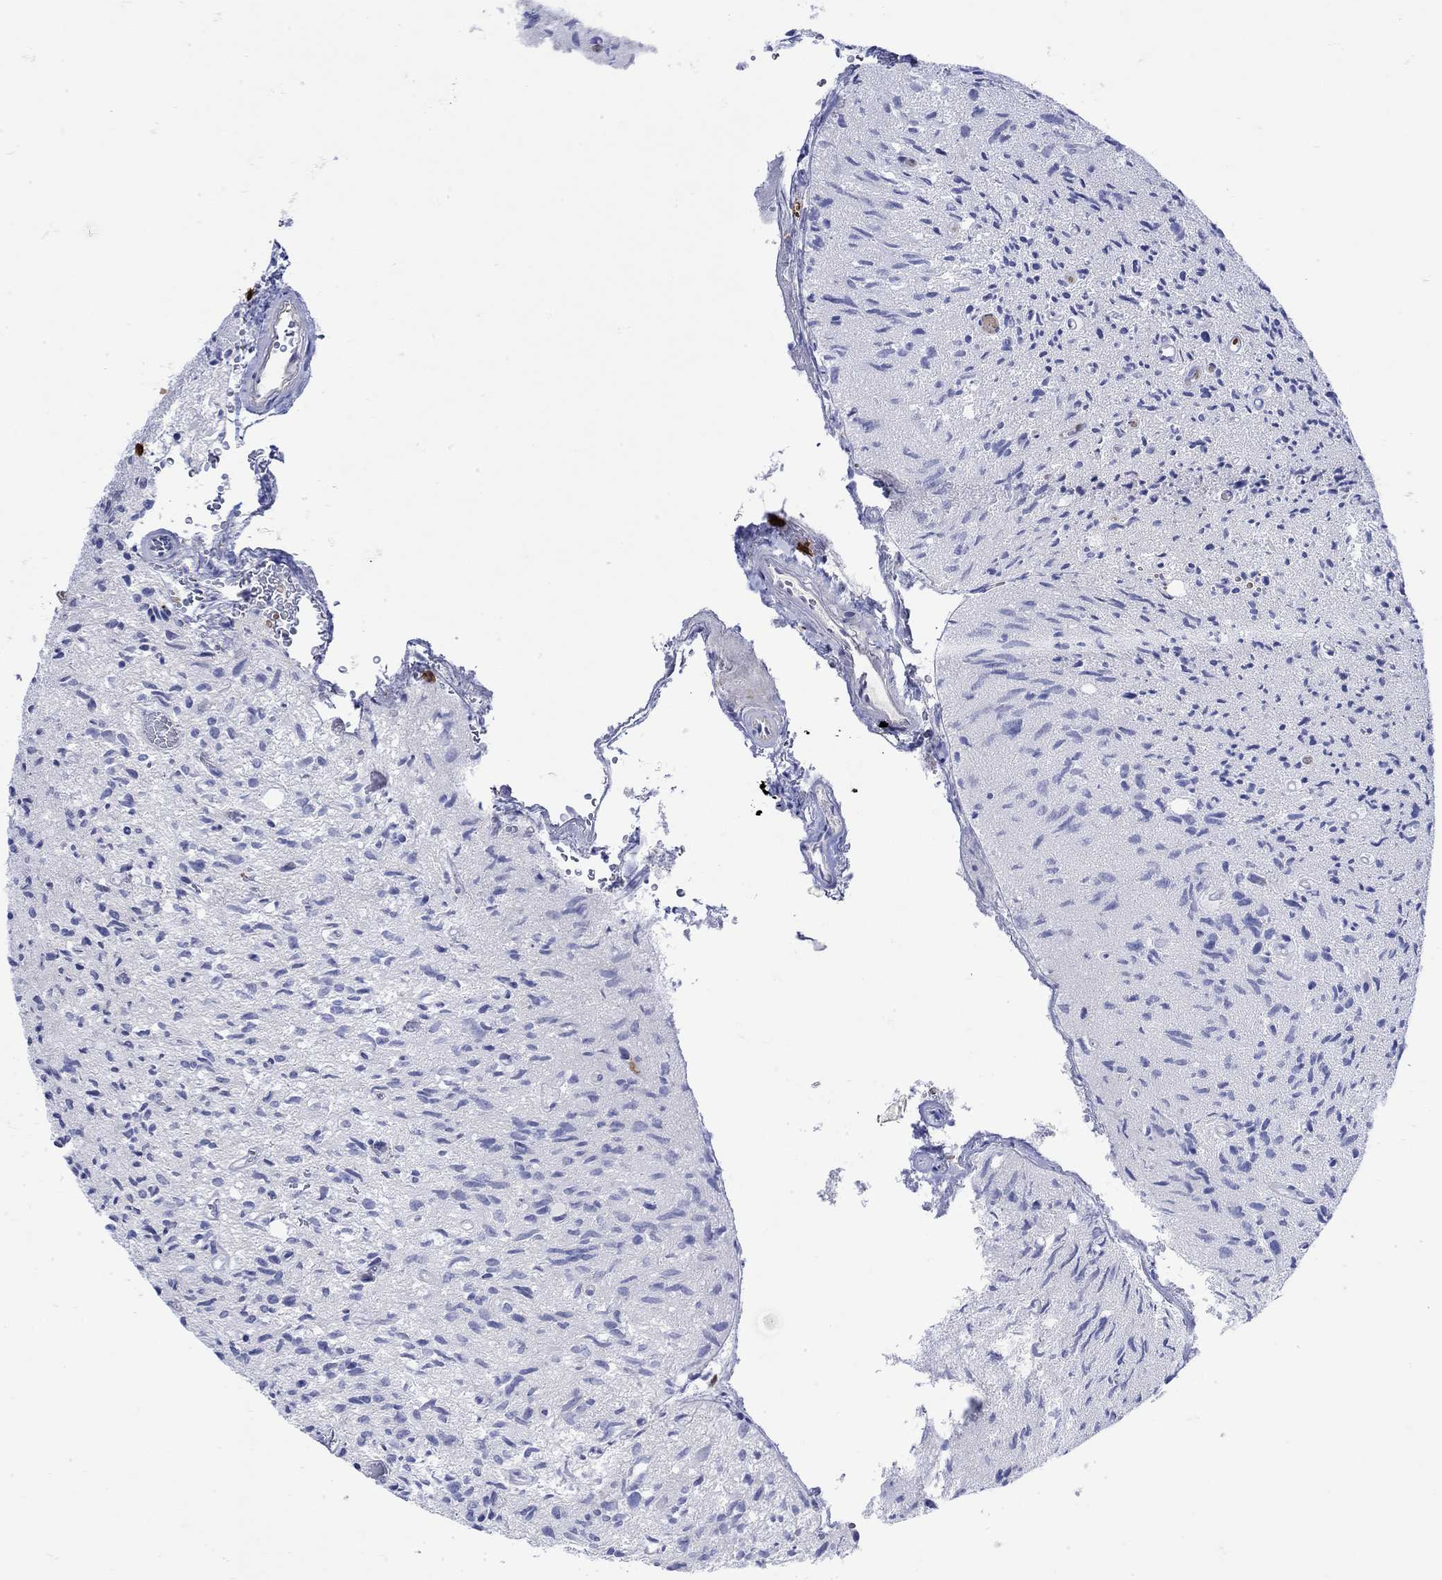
{"staining": {"intensity": "negative", "quantity": "none", "location": "none"}, "tissue": "glioma", "cell_type": "Tumor cells", "image_type": "cancer", "snomed": [{"axis": "morphology", "description": "Glioma, malignant, High grade"}, {"axis": "topography", "description": "Brain"}], "caption": "IHC histopathology image of malignant glioma (high-grade) stained for a protein (brown), which exhibits no expression in tumor cells.", "gene": "LINGO3", "patient": {"sex": "male", "age": 64}}